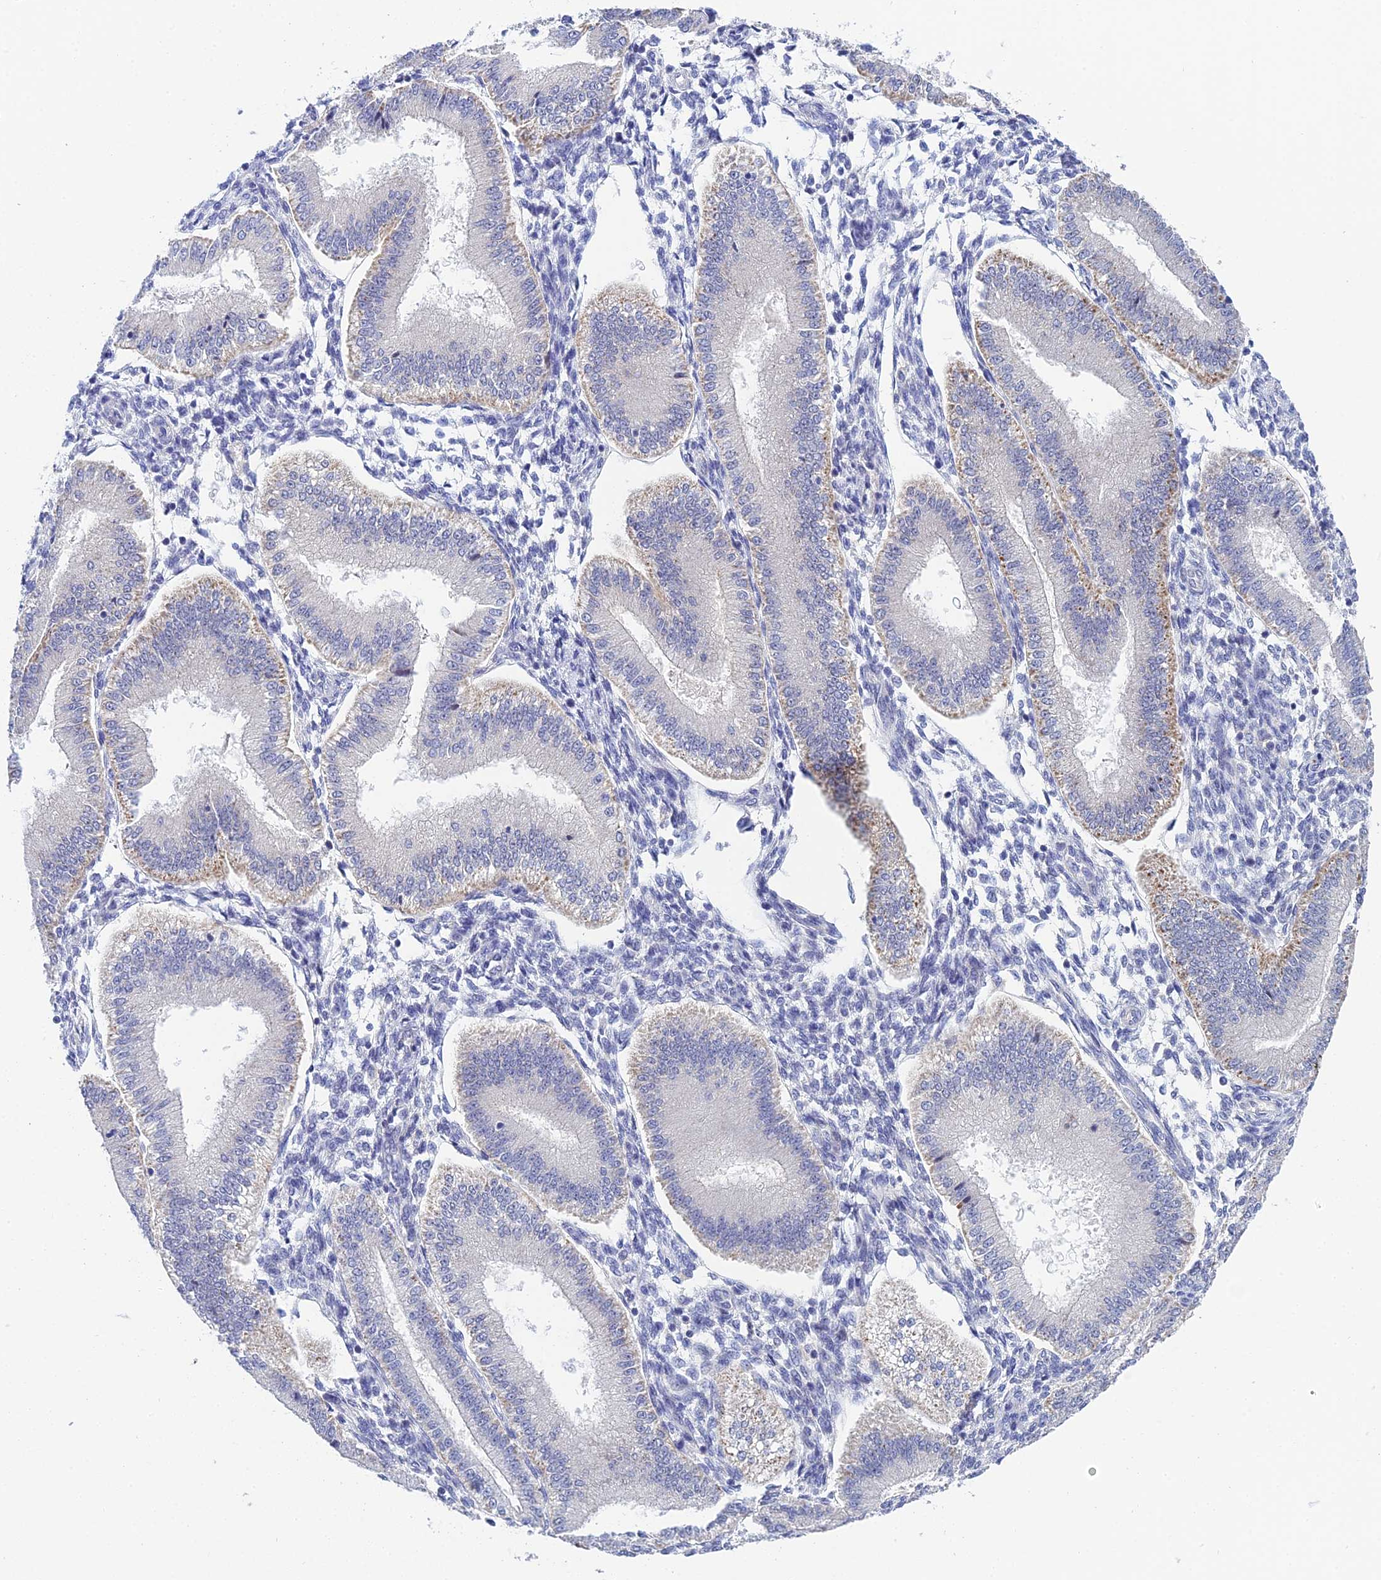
{"staining": {"intensity": "negative", "quantity": "none", "location": "none"}, "tissue": "endometrium", "cell_type": "Cells in endometrial stroma", "image_type": "normal", "snomed": [{"axis": "morphology", "description": "Normal tissue, NOS"}, {"axis": "topography", "description": "Endometrium"}], "caption": "Immunohistochemistry (IHC) image of normal endometrium: human endometrium stained with DAB (3,3'-diaminobenzidine) shows no significant protein expression in cells in endometrial stroma.", "gene": "PLPP4", "patient": {"sex": "female", "age": 39}}